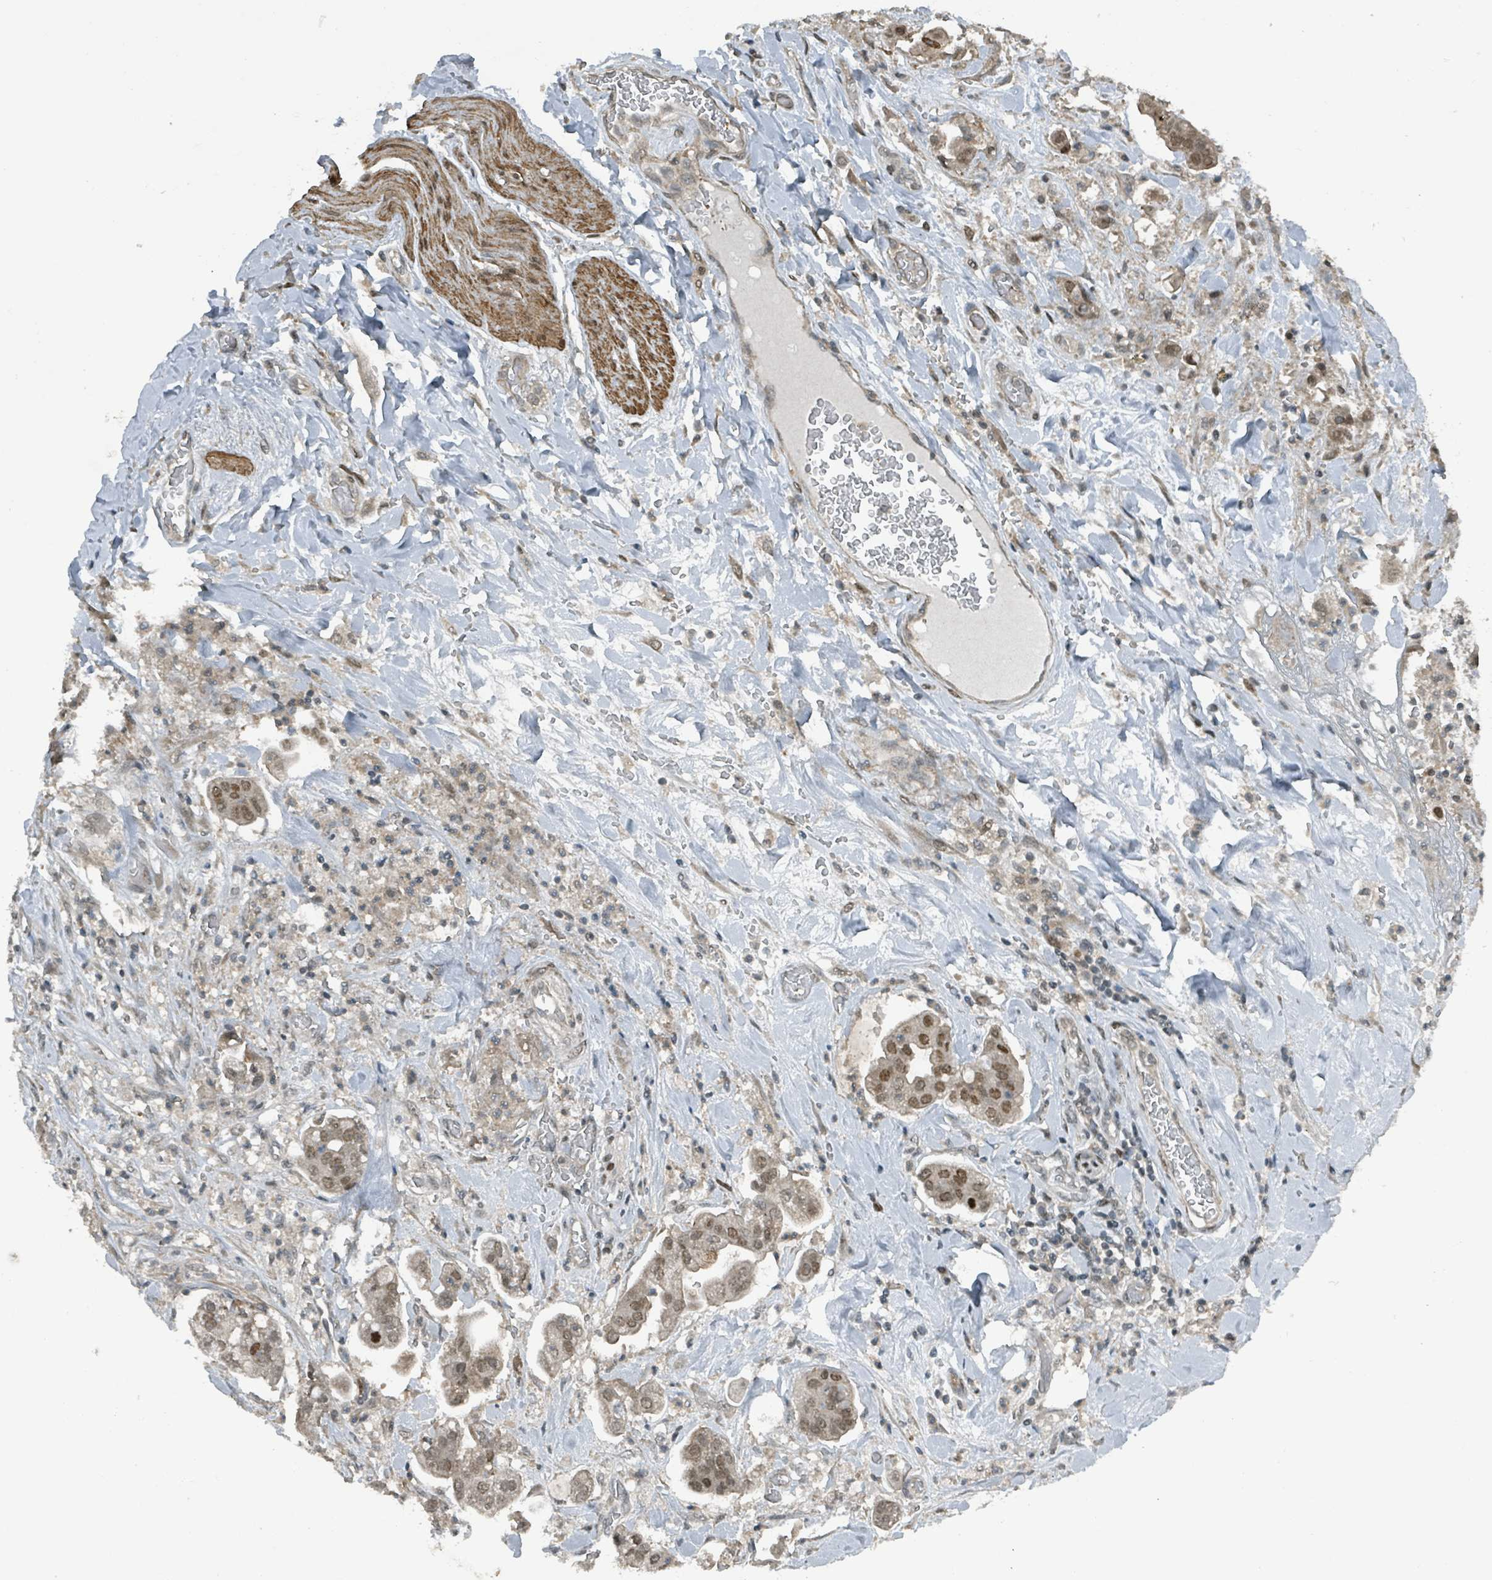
{"staining": {"intensity": "moderate", "quantity": "<25%", "location": "nuclear"}, "tissue": "stomach cancer", "cell_type": "Tumor cells", "image_type": "cancer", "snomed": [{"axis": "morphology", "description": "Adenocarcinoma, NOS"}, {"axis": "topography", "description": "Stomach"}], "caption": "Immunohistochemistry micrograph of neoplastic tissue: human adenocarcinoma (stomach) stained using IHC demonstrates low levels of moderate protein expression localized specifically in the nuclear of tumor cells, appearing as a nuclear brown color.", "gene": "PHIP", "patient": {"sex": "male", "age": 62}}